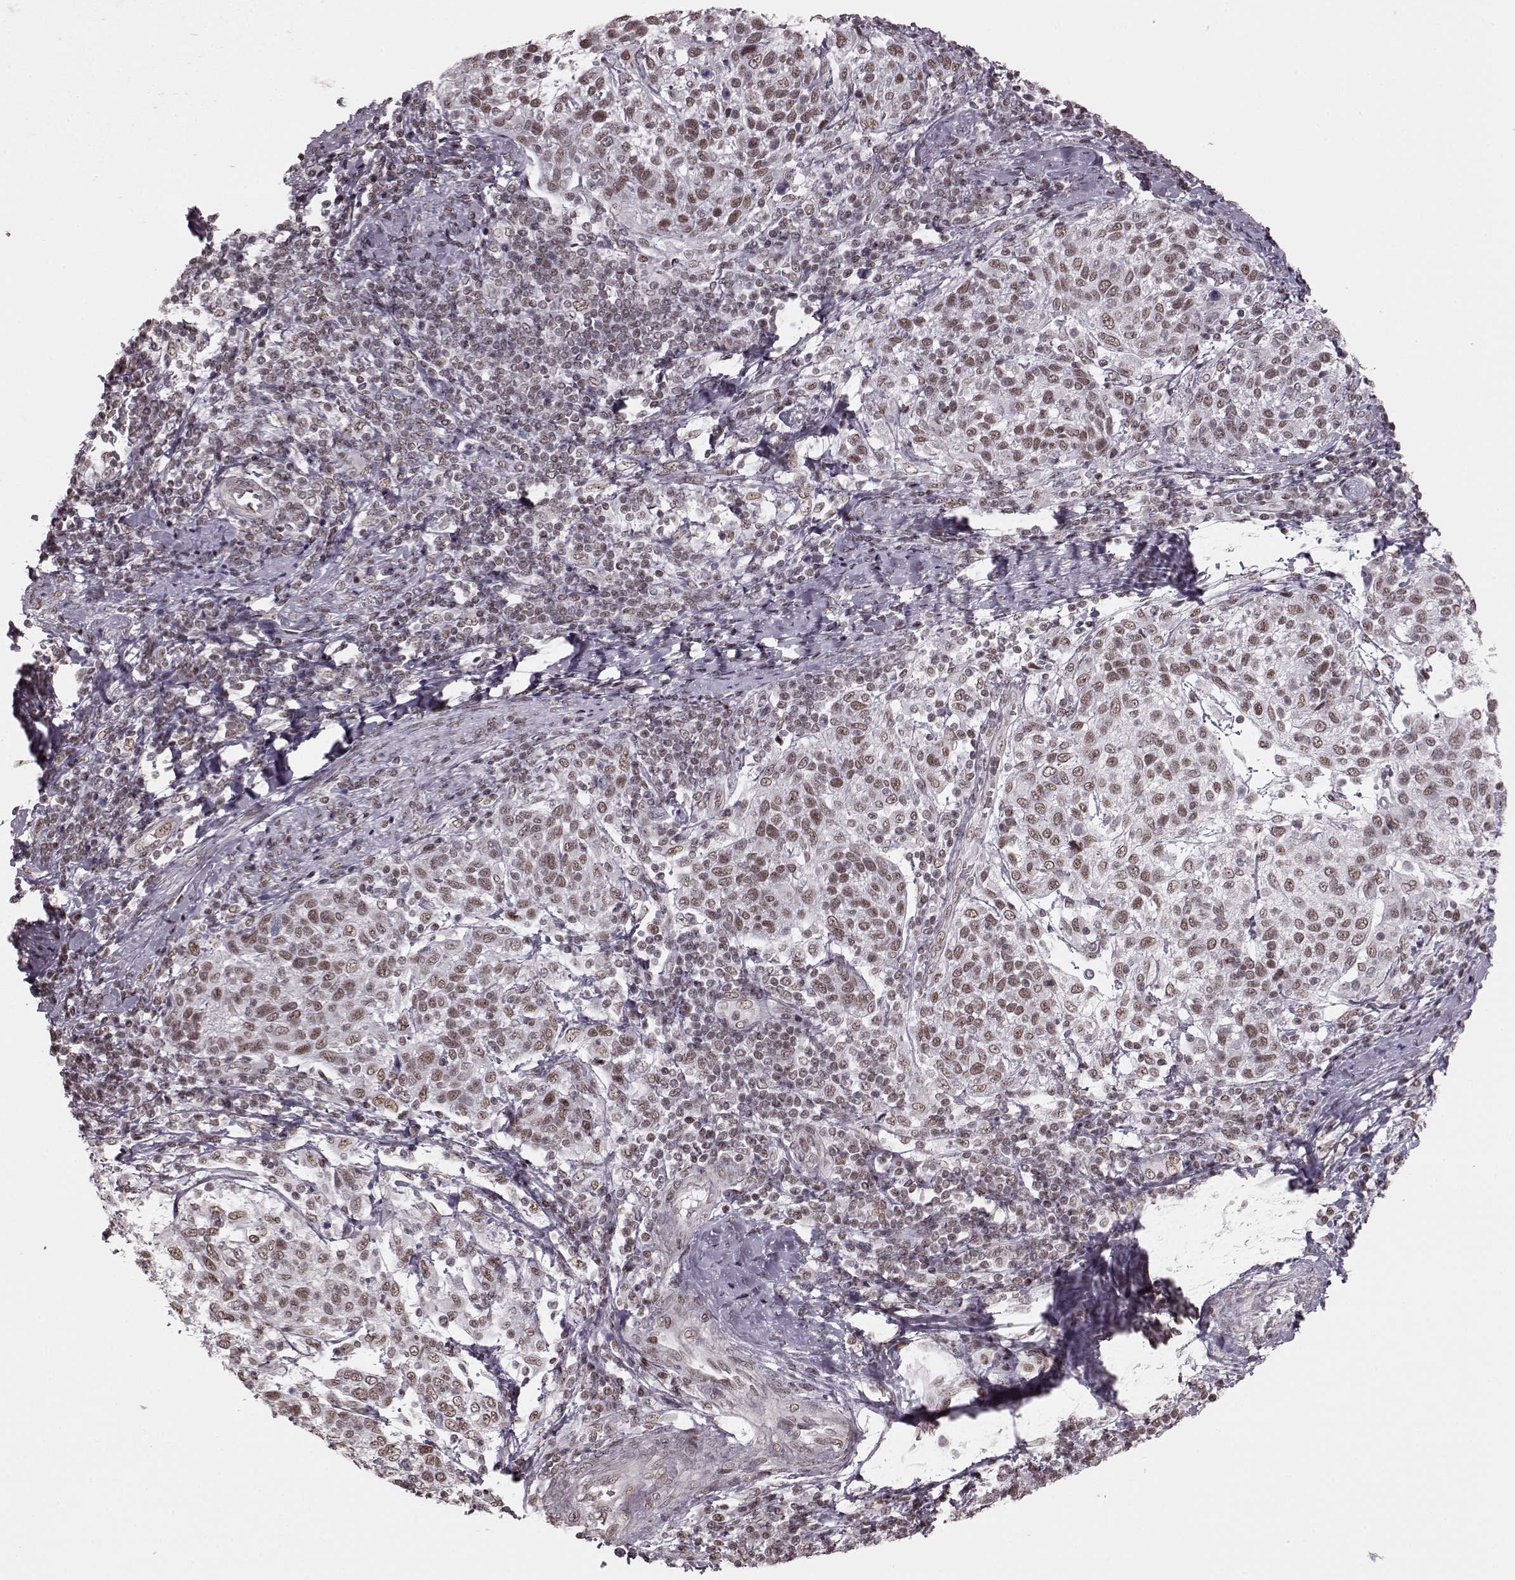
{"staining": {"intensity": "moderate", "quantity": ">75%", "location": "nuclear"}, "tissue": "cervical cancer", "cell_type": "Tumor cells", "image_type": "cancer", "snomed": [{"axis": "morphology", "description": "Squamous cell carcinoma, NOS"}, {"axis": "topography", "description": "Cervix"}], "caption": "Immunohistochemistry (IHC) of human cervical cancer reveals medium levels of moderate nuclear positivity in approximately >75% of tumor cells.", "gene": "NR2C1", "patient": {"sex": "female", "age": 61}}